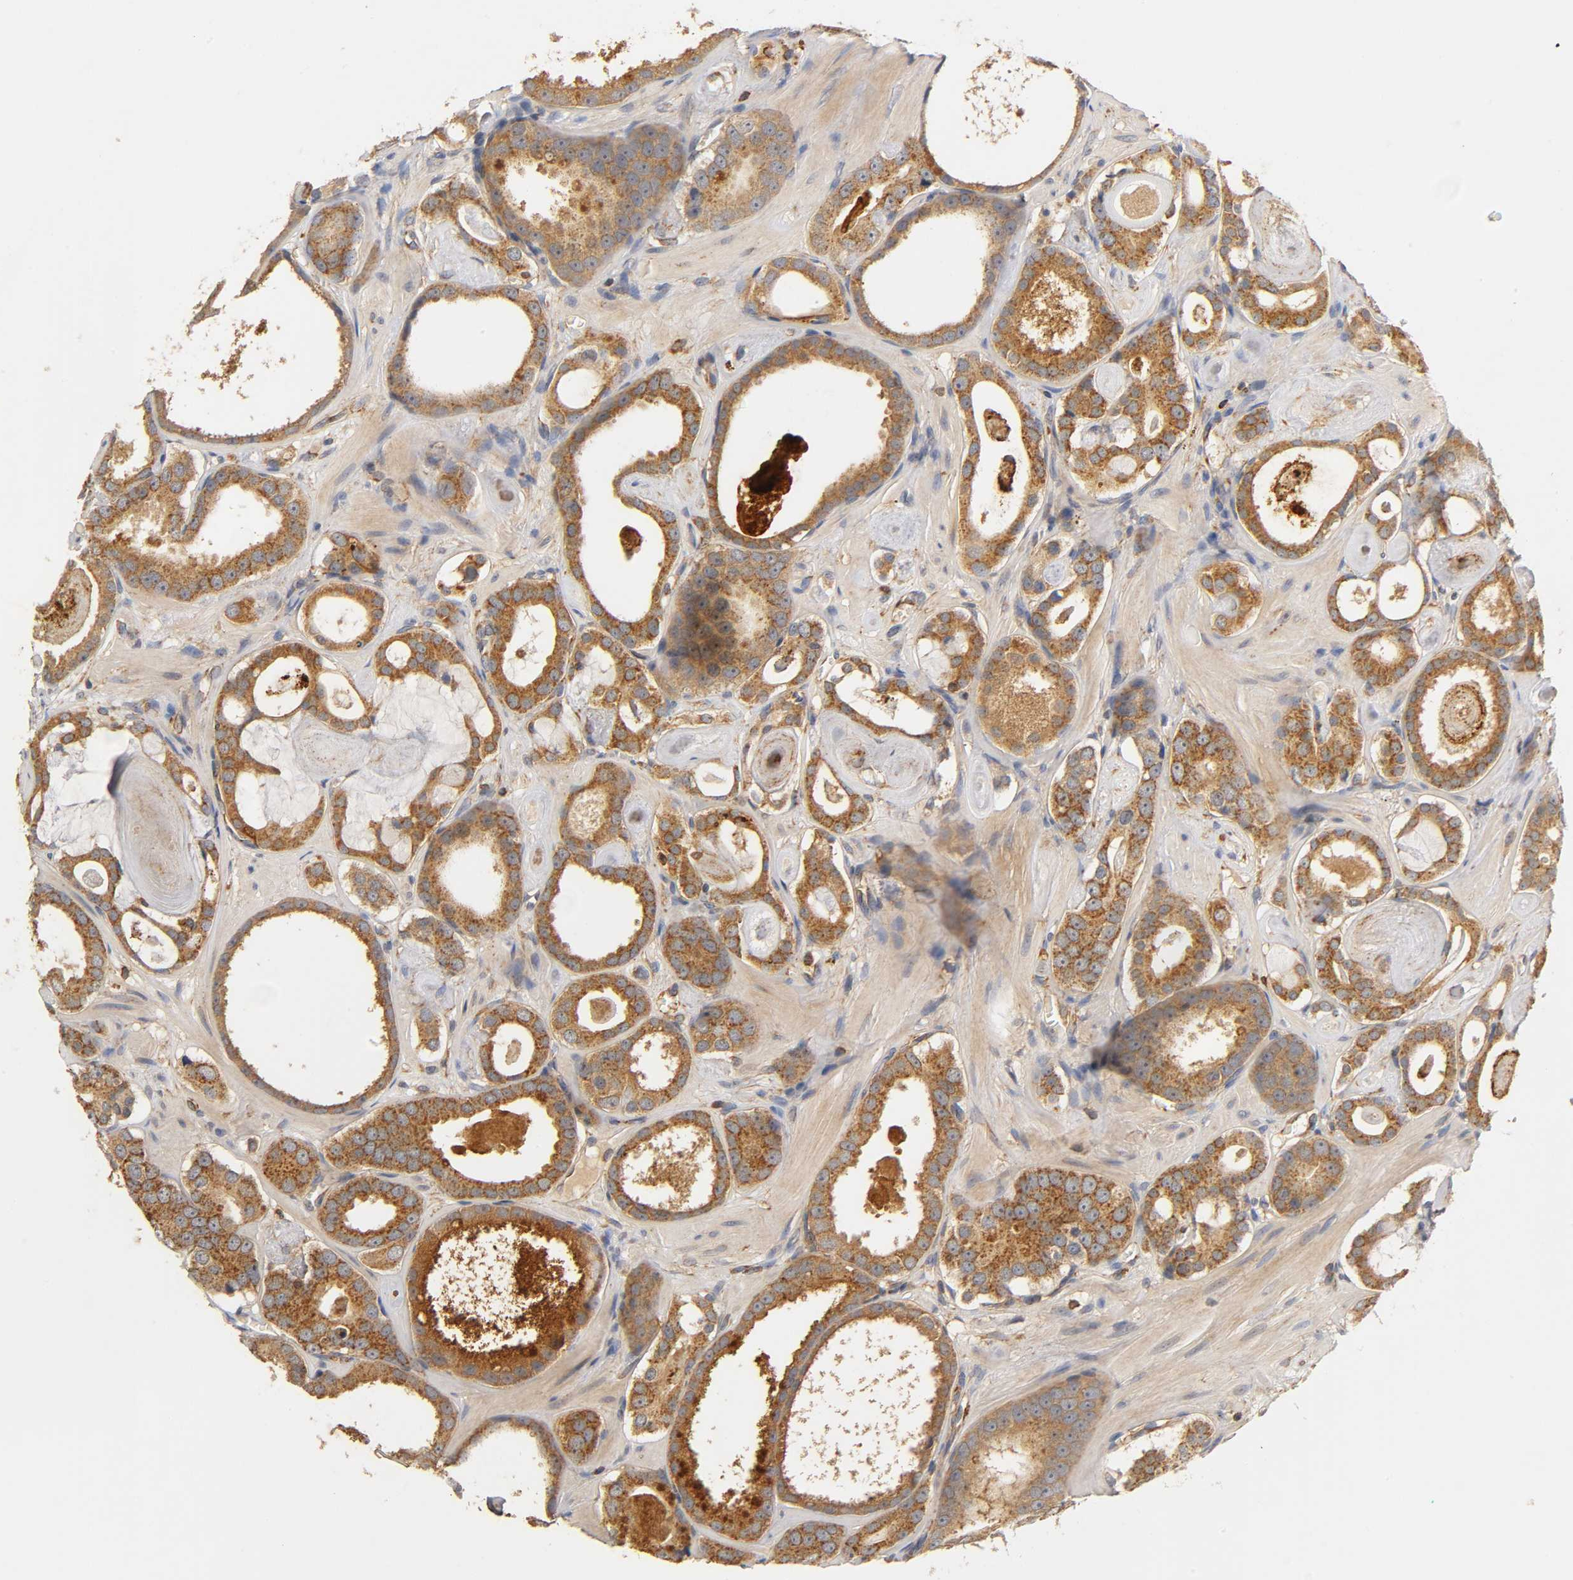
{"staining": {"intensity": "strong", "quantity": ">75%", "location": "cytoplasmic/membranous"}, "tissue": "prostate cancer", "cell_type": "Tumor cells", "image_type": "cancer", "snomed": [{"axis": "morphology", "description": "Adenocarcinoma, Low grade"}, {"axis": "topography", "description": "Prostate"}], "caption": "Protein staining of prostate cancer (low-grade adenocarcinoma) tissue displays strong cytoplasmic/membranous staining in approximately >75% of tumor cells. The staining was performed using DAB (3,3'-diaminobenzidine), with brown indicating positive protein expression. Nuclei are stained blue with hematoxylin.", "gene": "SCAP", "patient": {"sex": "male", "age": 57}}